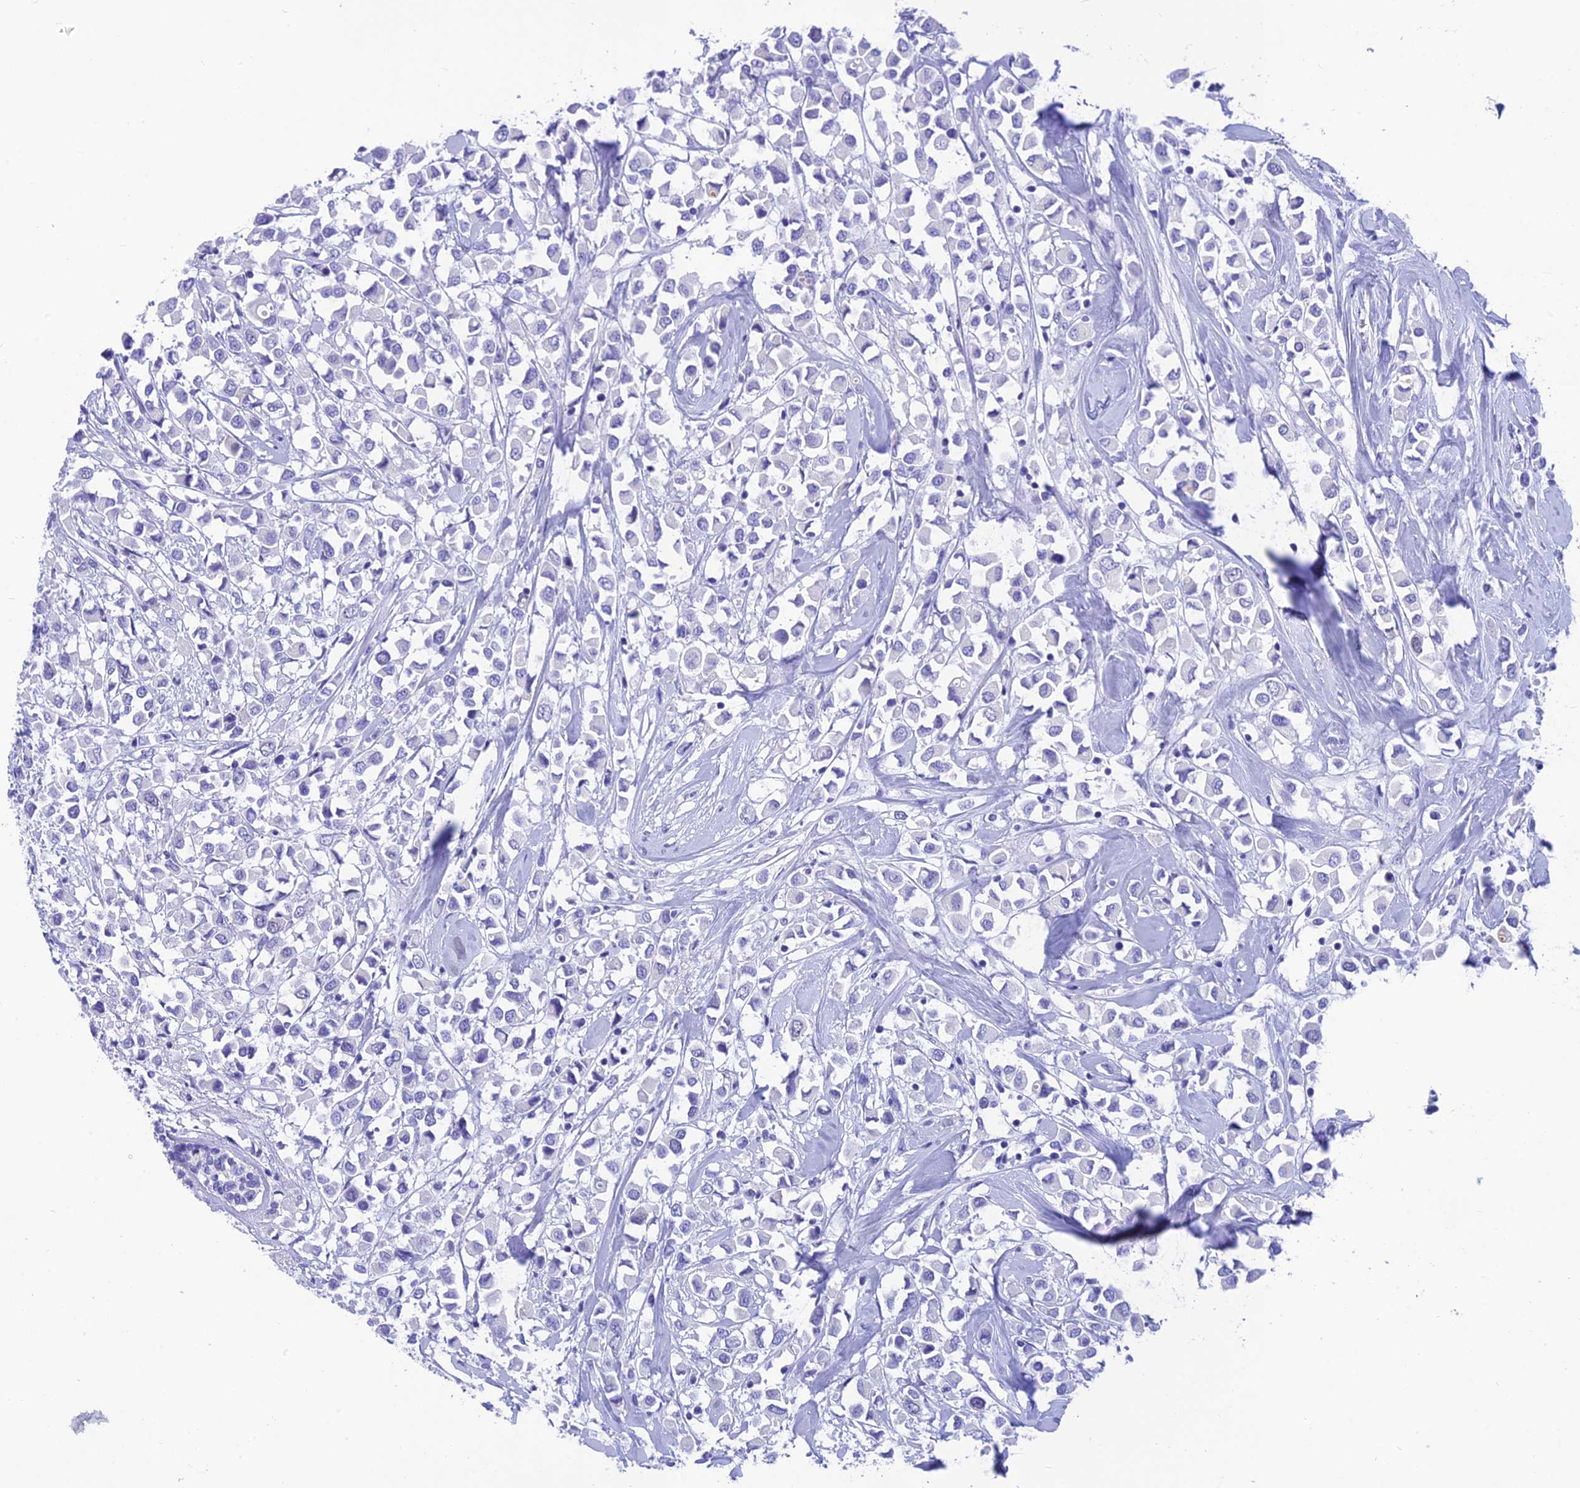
{"staining": {"intensity": "negative", "quantity": "none", "location": "none"}, "tissue": "breast cancer", "cell_type": "Tumor cells", "image_type": "cancer", "snomed": [{"axis": "morphology", "description": "Duct carcinoma"}, {"axis": "topography", "description": "Breast"}], "caption": "Immunohistochemistry image of neoplastic tissue: breast cancer stained with DAB (3,3'-diaminobenzidine) shows no significant protein positivity in tumor cells.", "gene": "KDELR3", "patient": {"sex": "female", "age": 61}}